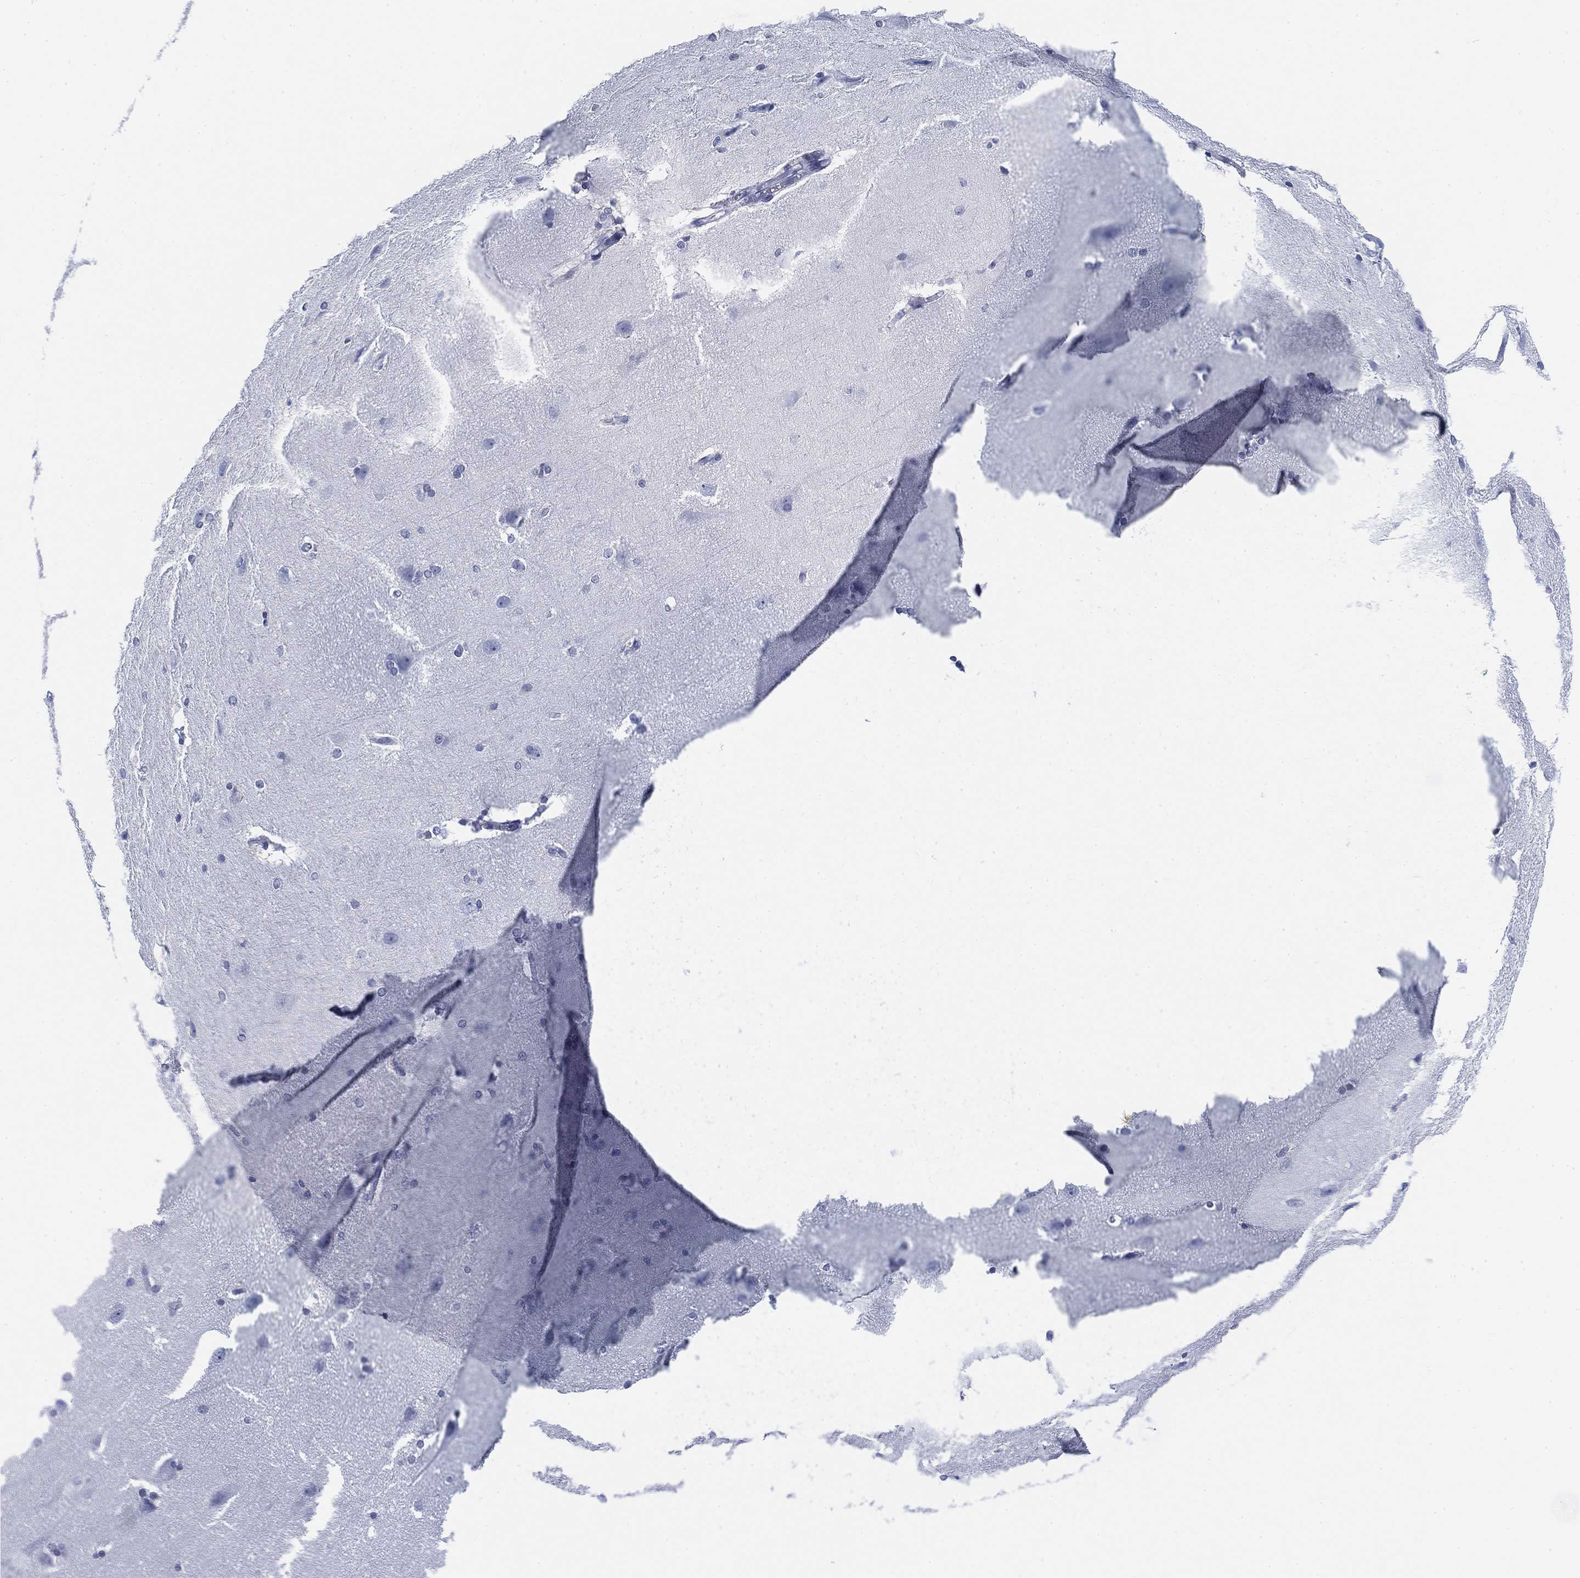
{"staining": {"intensity": "negative", "quantity": "none", "location": "none"}, "tissue": "hippocampus", "cell_type": "Glial cells", "image_type": "normal", "snomed": [{"axis": "morphology", "description": "Normal tissue, NOS"}, {"axis": "topography", "description": "Cerebral cortex"}, {"axis": "topography", "description": "Hippocampus"}], "caption": "Micrograph shows no protein expression in glial cells of benign hippocampus.", "gene": "FYB1", "patient": {"sex": "female", "age": 19}}